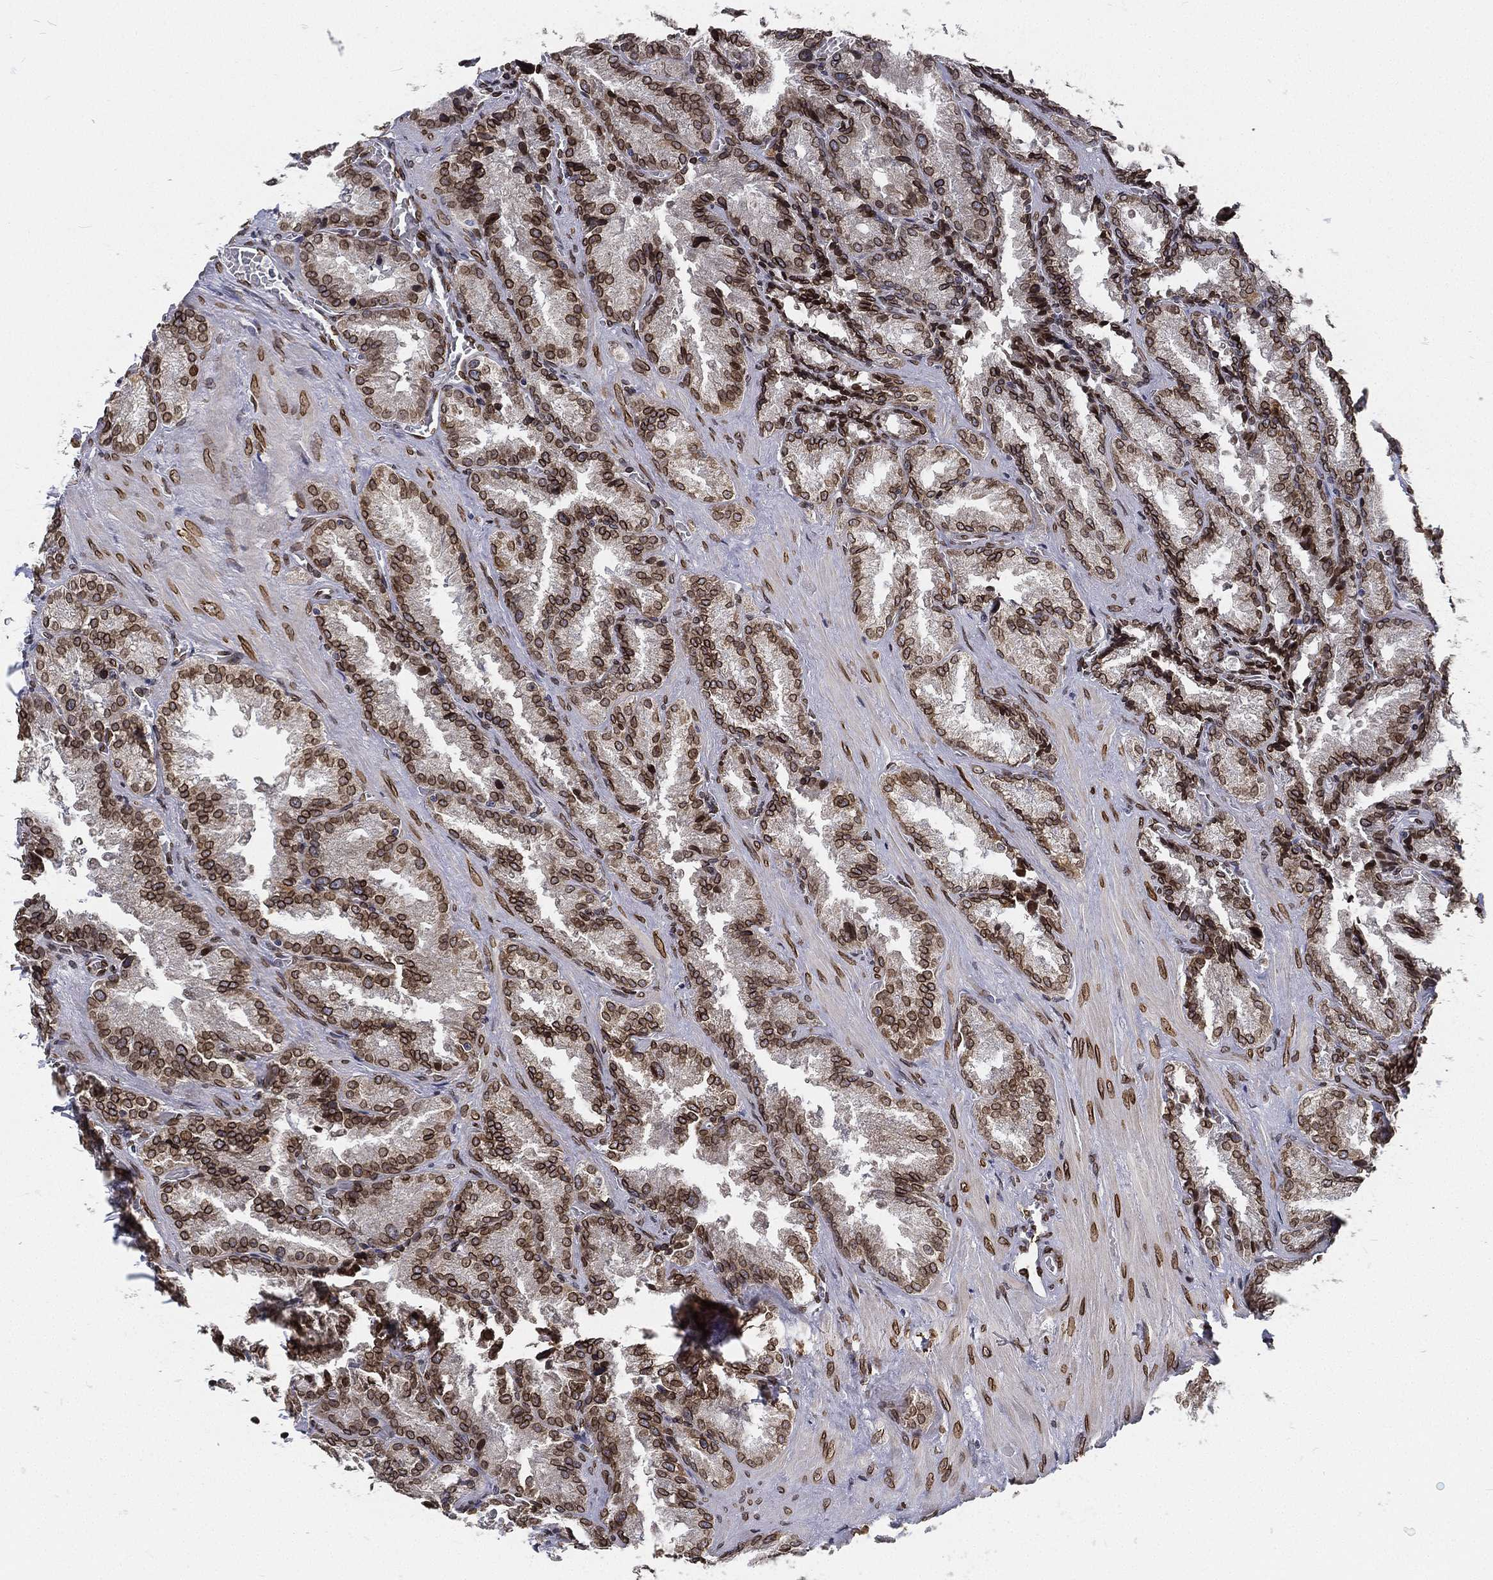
{"staining": {"intensity": "strong", "quantity": ">75%", "location": "cytoplasmic/membranous,nuclear"}, "tissue": "seminal vesicle", "cell_type": "Glandular cells", "image_type": "normal", "snomed": [{"axis": "morphology", "description": "Normal tissue, NOS"}, {"axis": "topography", "description": "Seminal veicle"}], "caption": "Glandular cells exhibit high levels of strong cytoplasmic/membranous,nuclear expression in about >75% of cells in unremarkable human seminal vesicle. (DAB (3,3'-diaminobenzidine) IHC with brightfield microscopy, high magnification).", "gene": "PALB2", "patient": {"sex": "male", "age": 37}}